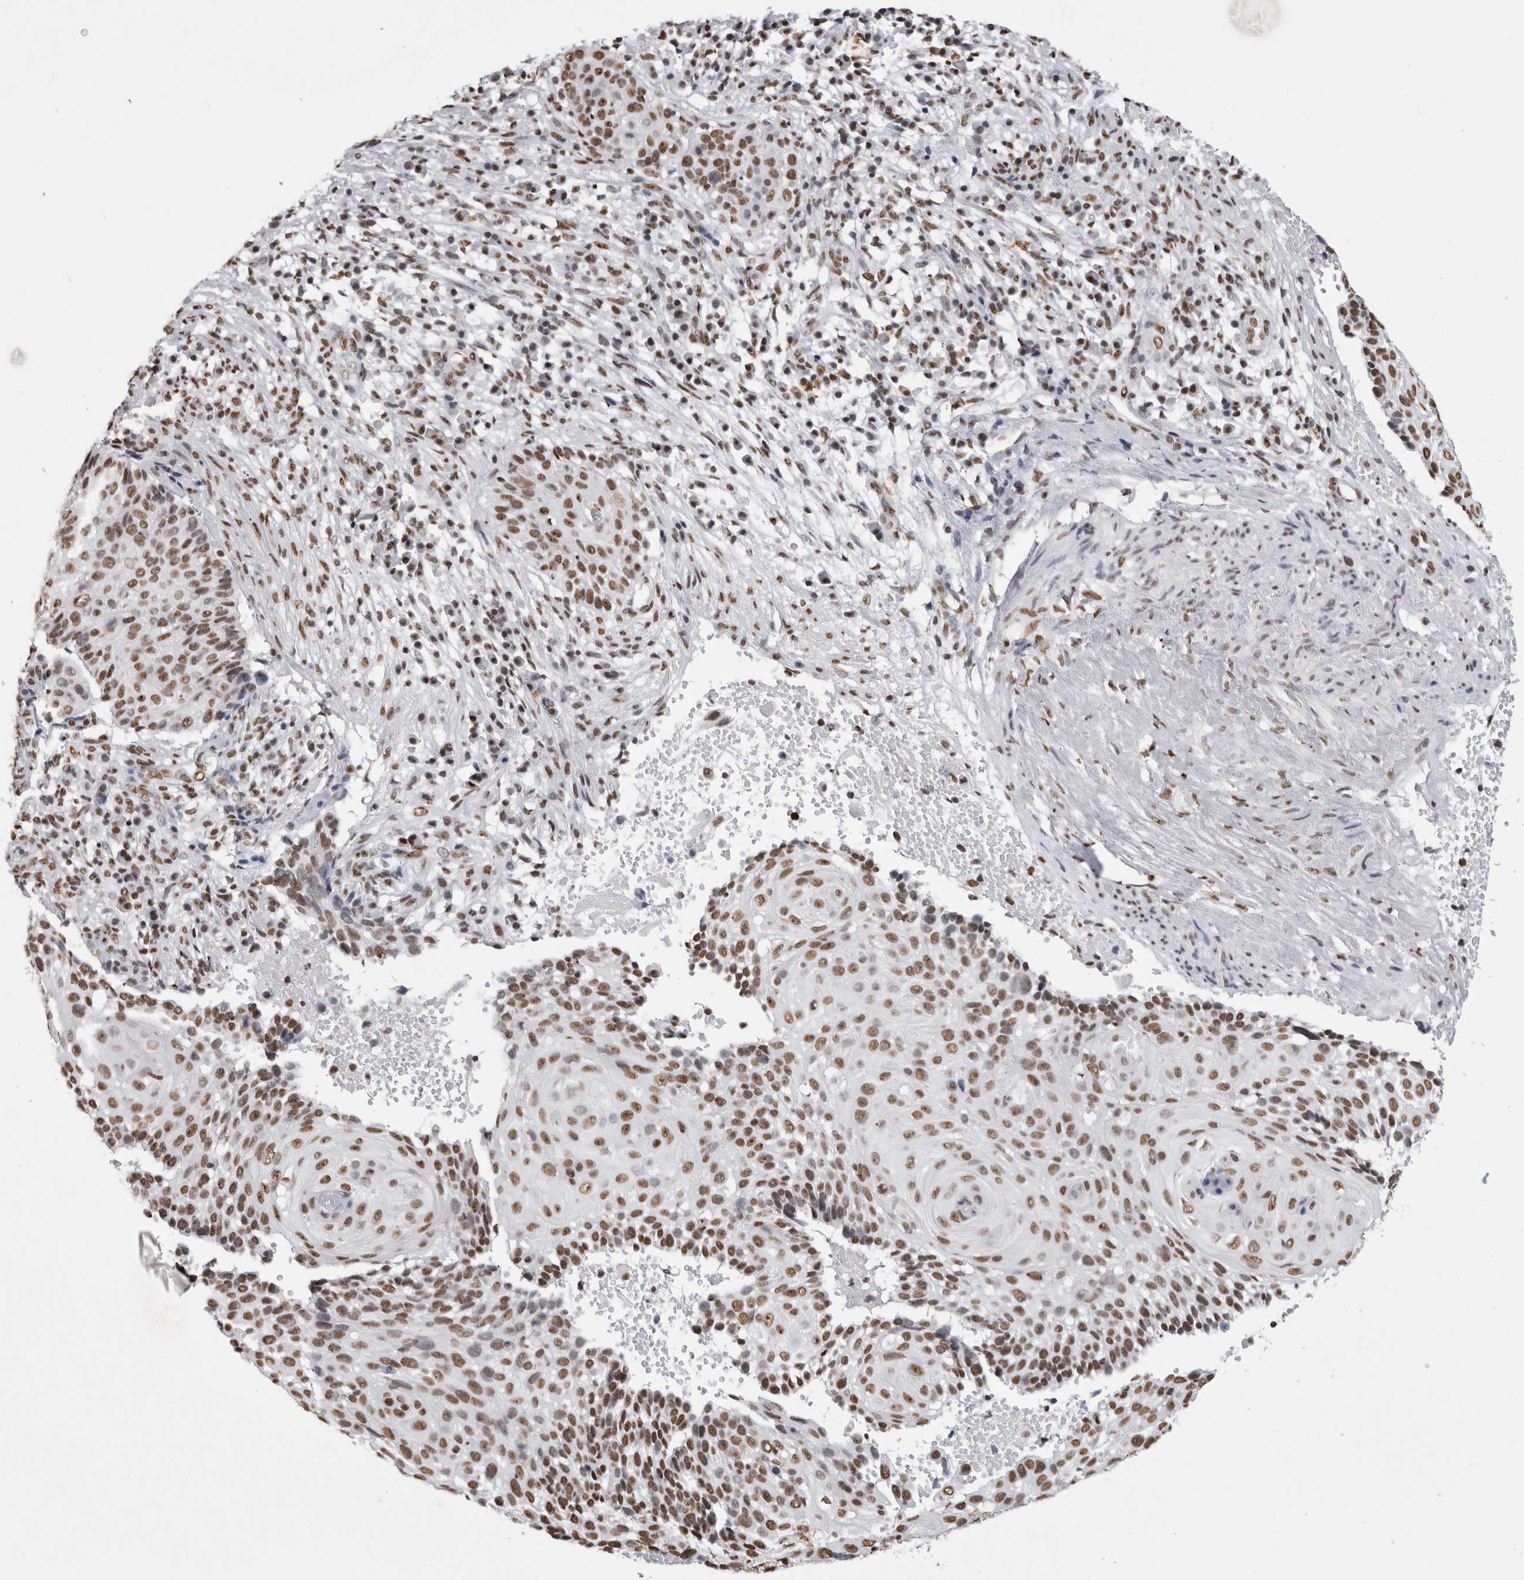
{"staining": {"intensity": "moderate", "quantity": ">75%", "location": "nuclear"}, "tissue": "cervical cancer", "cell_type": "Tumor cells", "image_type": "cancer", "snomed": [{"axis": "morphology", "description": "Squamous cell carcinoma, NOS"}, {"axis": "topography", "description": "Cervix"}], "caption": "Human cervical cancer stained with a protein marker shows moderate staining in tumor cells.", "gene": "ALPK3", "patient": {"sex": "female", "age": 74}}